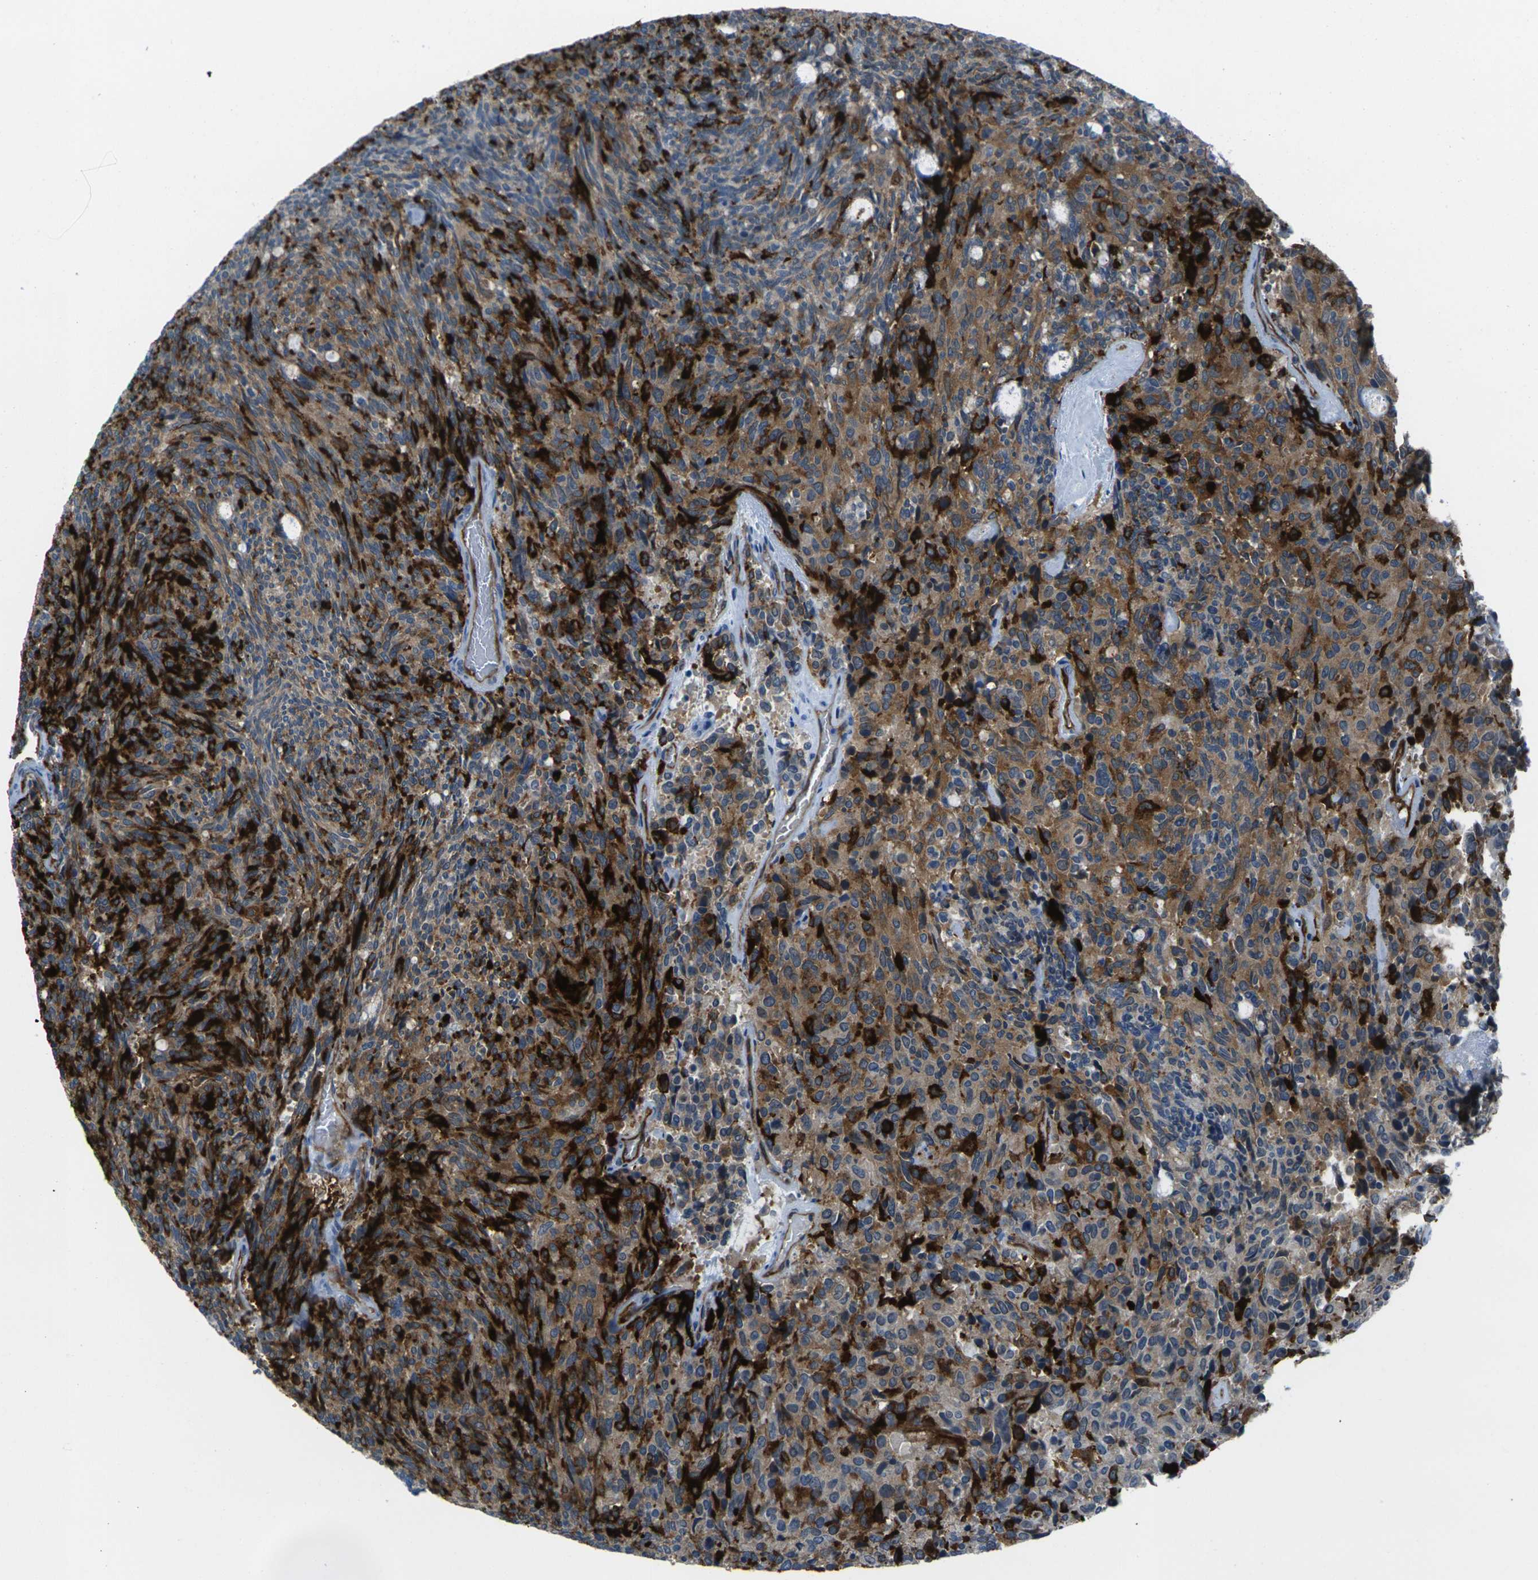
{"staining": {"intensity": "strong", "quantity": ">75%", "location": "cytoplasmic/membranous"}, "tissue": "carcinoid", "cell_type": "Tumor cells", "image_type": "cancer", "snomed": [{"axis": "morphology", "description": "Carcinoid, malignant, NOS"}, {"axis": "topography", "description": "Pancreas"}], "caption": "Carcinoid was stained to show a protein in brown. There is high levels of strong cytoplasmic/membranous staining in about >75% of tumor cells.", "gene": "HSPA12B", "patient": {"sex": "female", "age": 54}}